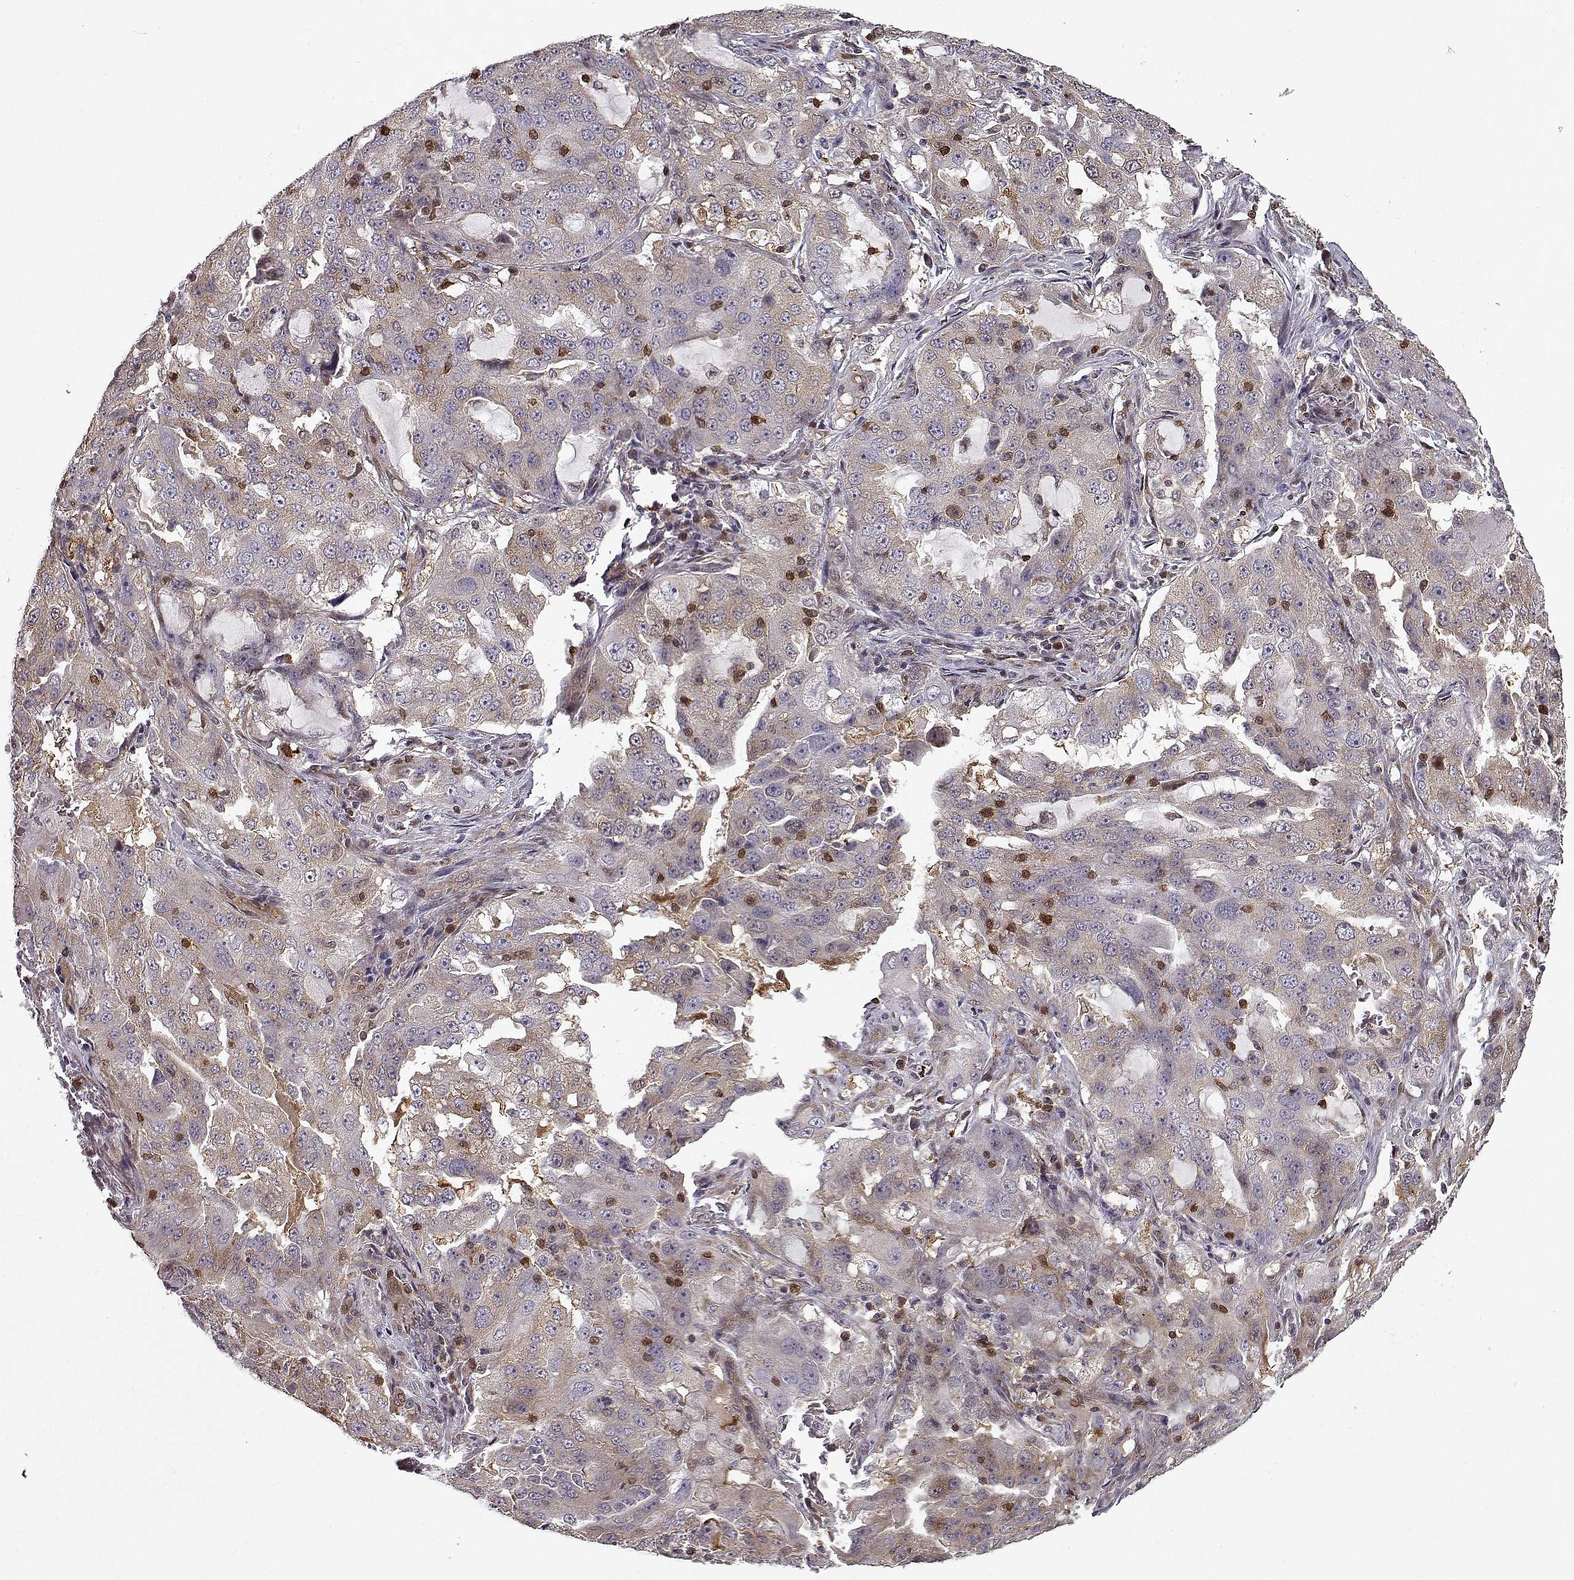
{"staining": {"intensity": "weak", "quantity": "25%-75%", "location": "cytoplasmic/membranous"}, "tissue": "lung cancer", "cell_type": "Tumor cells", "image_type": "cancer", "snomed": [{"axis": "morphology", "description": "Adenocarcinoma, NOS"}, {"axis": "topography", "description": "Lung"}], "caption": "The histopathology image demonstrates a brown stain indicating the presence of a protein in the cytoplasmic/membranous of tumor cells in lung cancer (adenocarcinoma).", "gene": "RANBP1", "patient": {"sex": "female", "age": 61}}